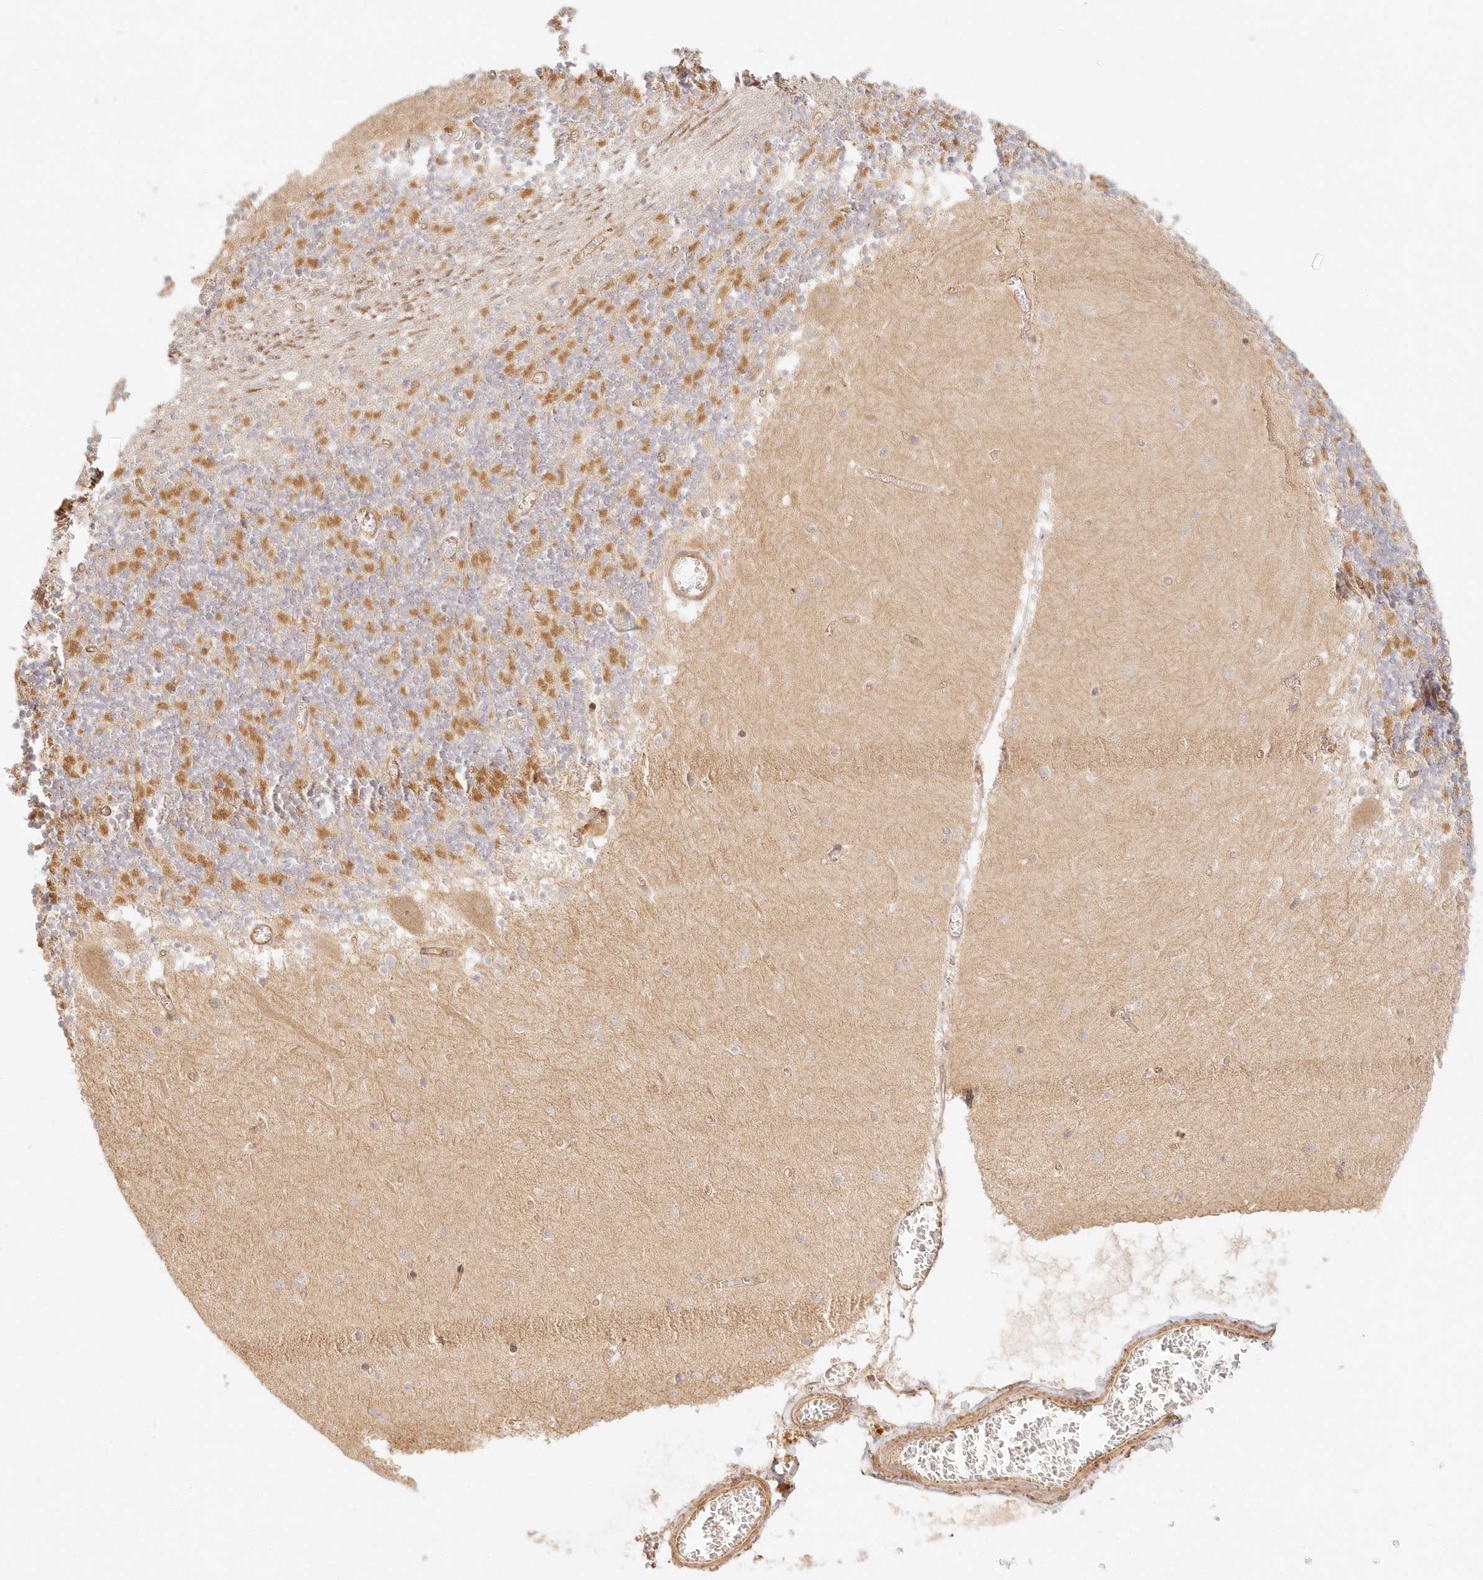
{"staining": {"intensity": "moderate", "quantity": ">75%", "location": "cytoplasmic/membranous"}, "tissue": "cerebellum", "cell_type": "Cells in granular layer", "image_type": "normal", "snomed": [{"axis": "morphology", "description": "Normal tissue, NOS"}, {"axis": "topography", "description": "Cerebellum"}], "caption": "Immunohistochemistry of benign cerebellum shows medium levels of moderate cytoplasmic/membranous expression in approximately >75% of cells in granular layer. (IHC, brightfield microscopy, high magnification).", "gene": "KIAA0232", "patient": {"sex": "female", "age": 28}}